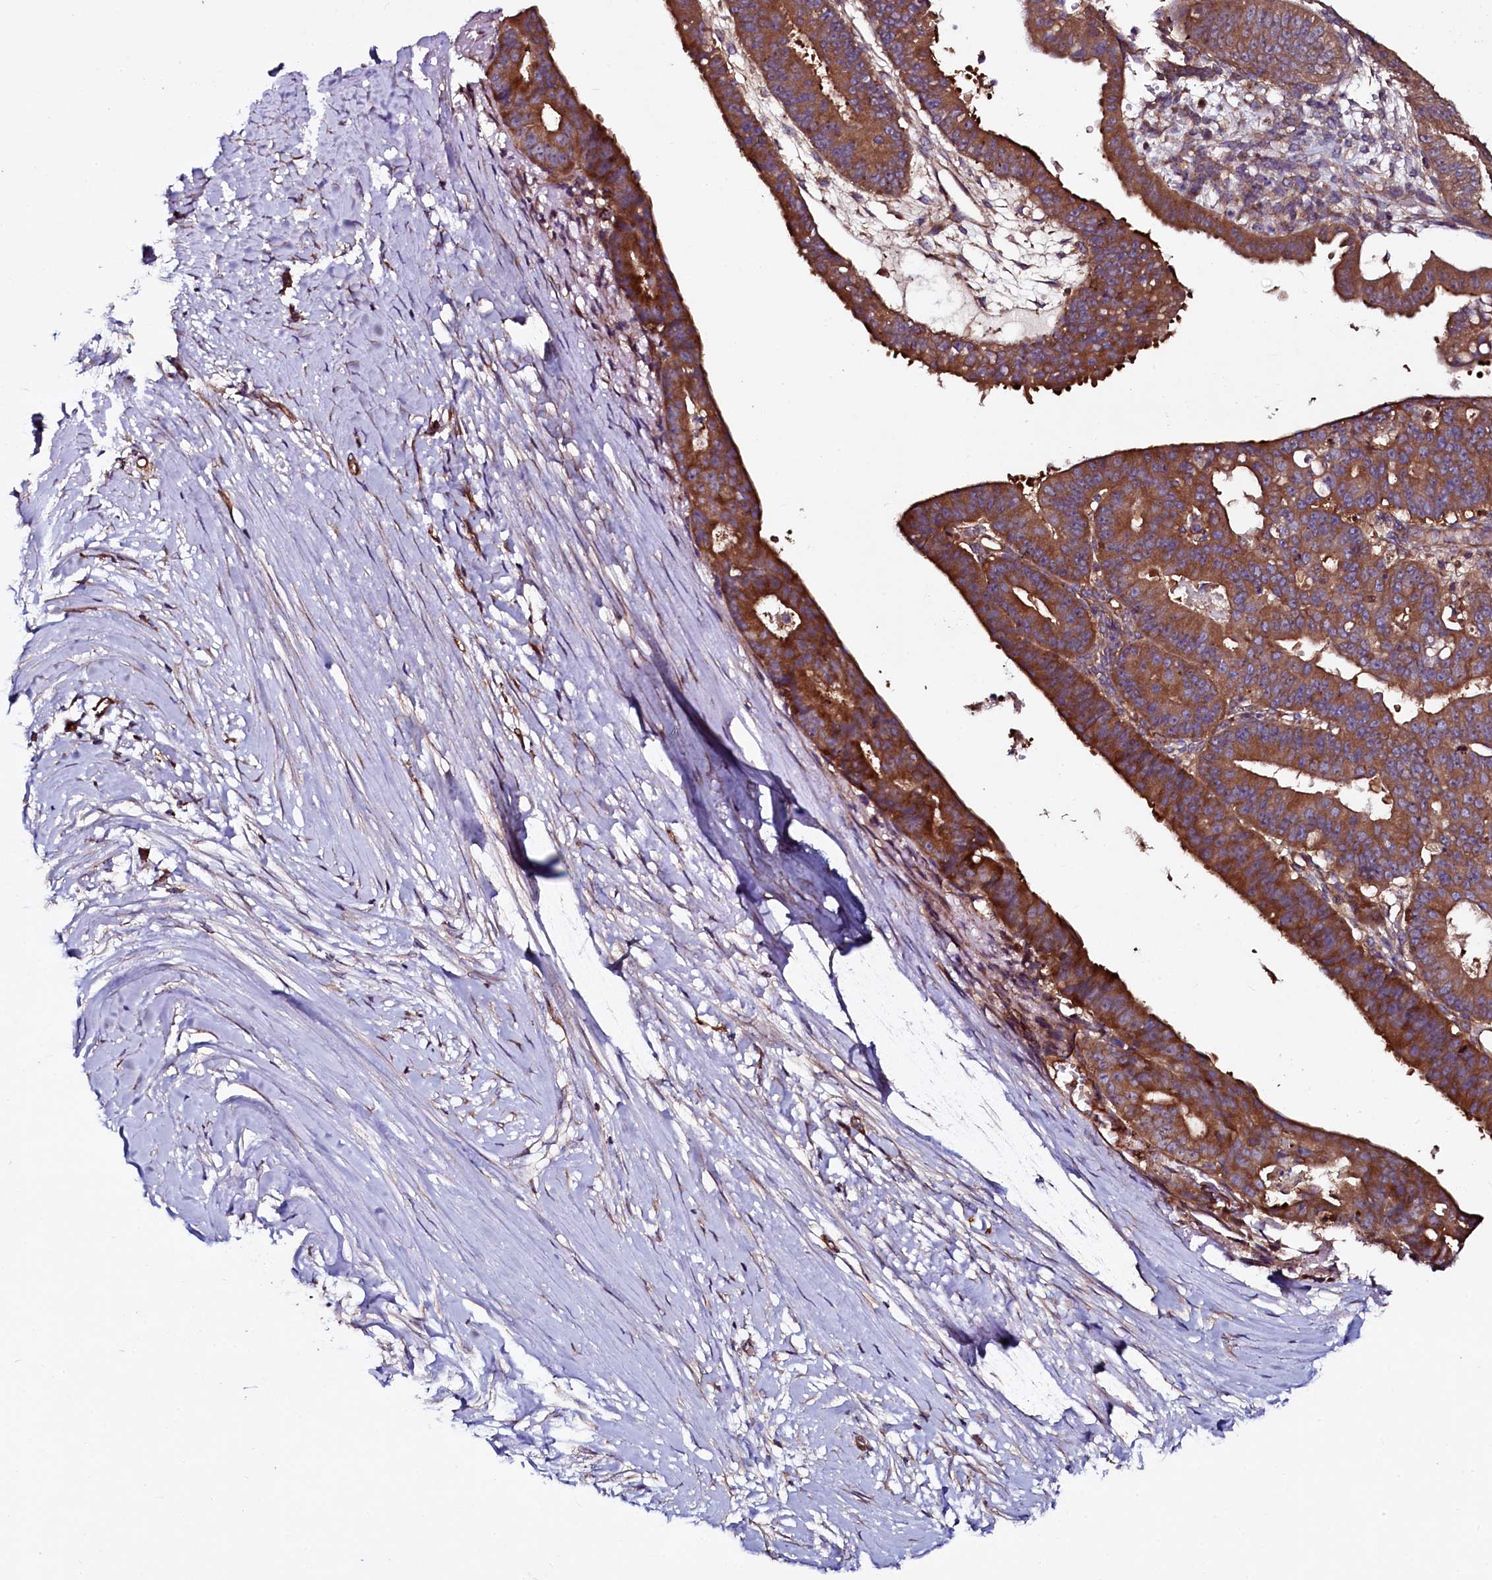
{"staining": {"intensity": "strong", "quantity": ">75%", "location": "cytoplasmic/membranous"}, "tissue": "ovarian cancer", "cell_type": "Tumor cells", "image_type": "cancer", "snomed": [{"axis": "morphology", "description": "Carcinoma, endometroid"}, {"axis": "topography", "description": "Appendix"}, {"axis": "topography", "description": "Ovary"}], "caption": "About >75% of tumor cells in endometroid carcinoma (ovarian) demonstrate strong cytoplasmic/membranous protein staining as visualized by brown immunohistochemical staining.", "gene": "USPL1", "patient": {"sex": "female", "age": 42}}